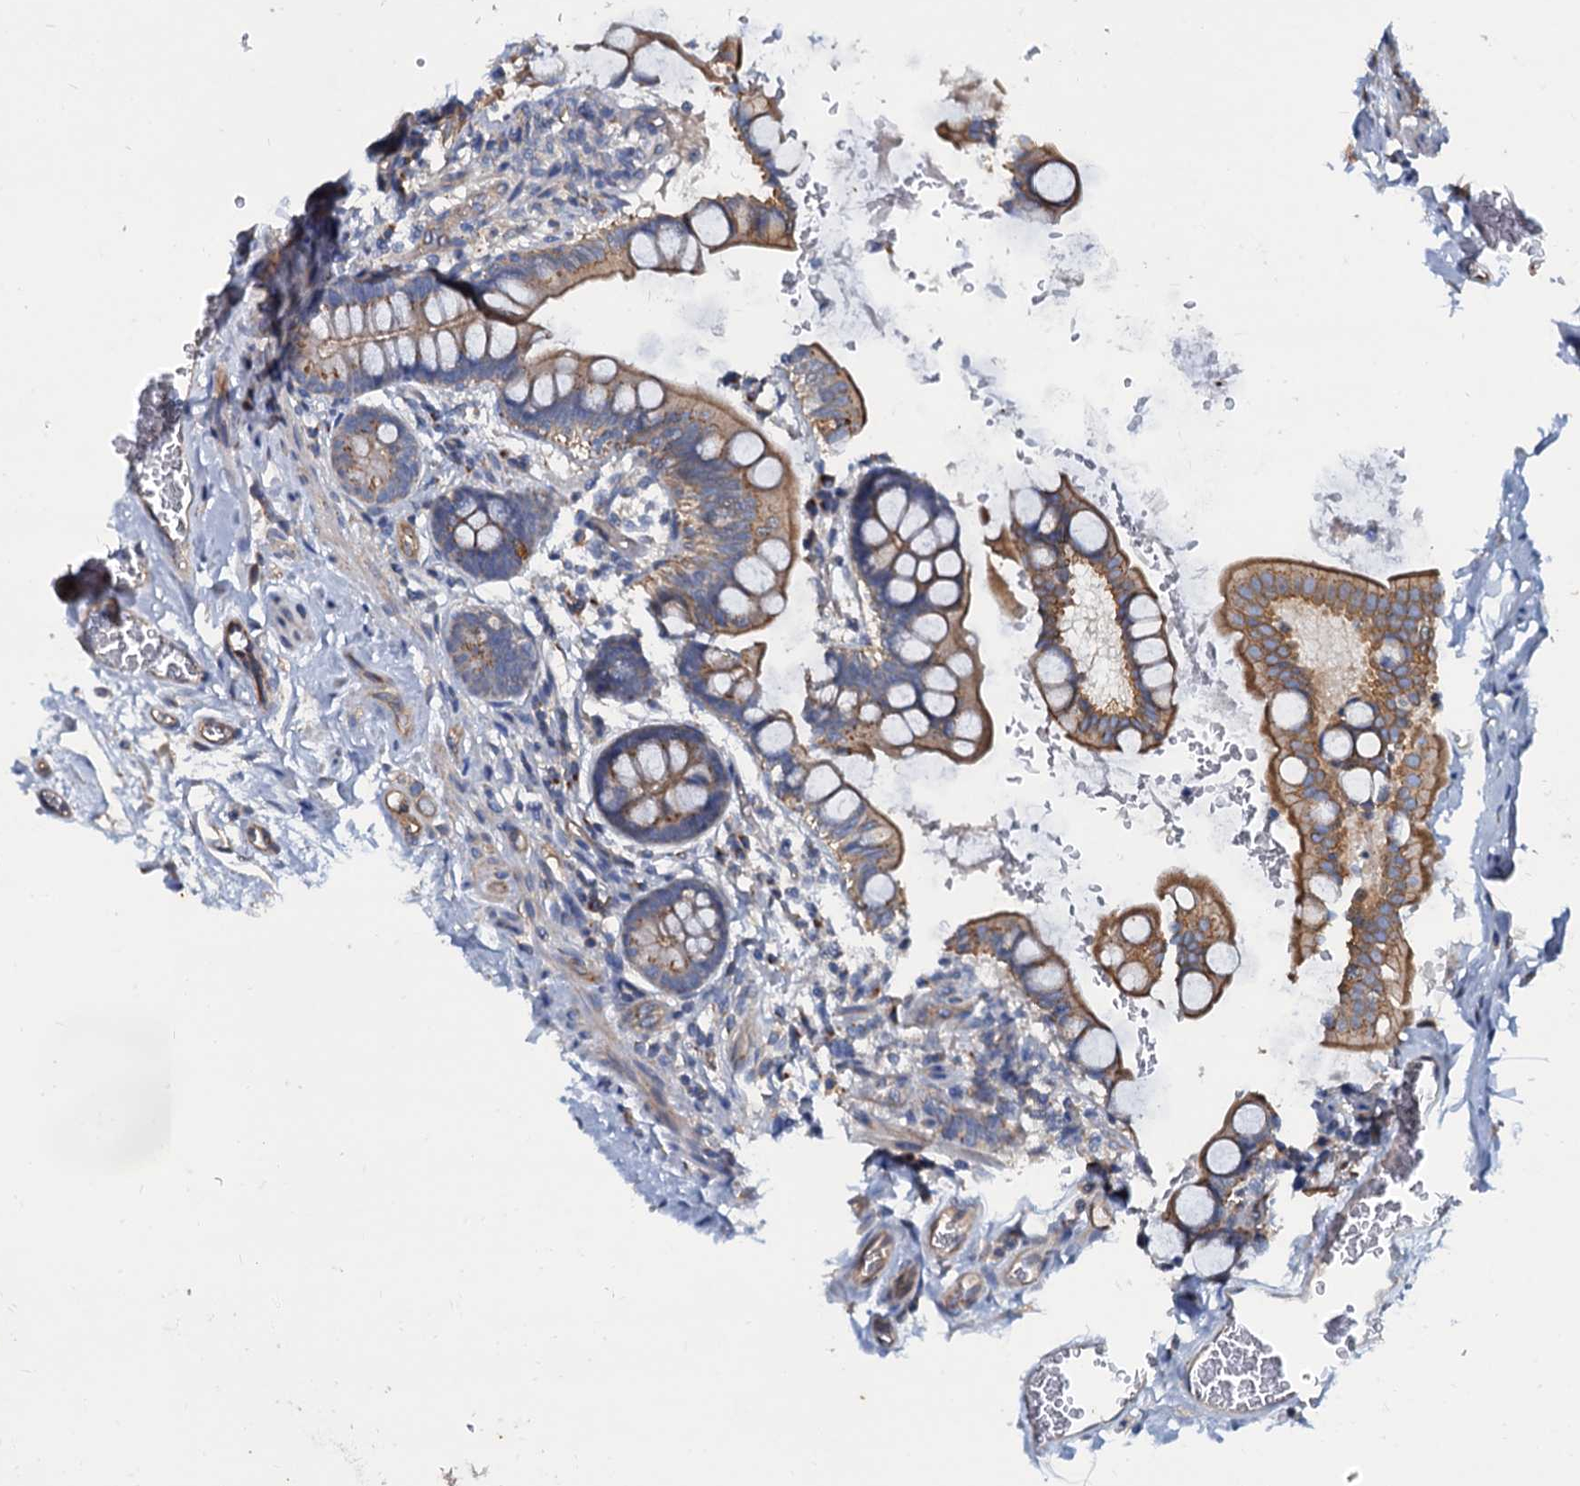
{"staining": {"intensity": "moderate", "quantity": ">75%", "location": "cytoplasmic/membranous"}, "tissue": "small intestine", "cell_type": "Glandular cells", "image_type": "normal", "snomed": [{"axis": "morphology", "description": "Normal tissue, NOS"}, {"axis": "topography", "description": "Small intestine"}], "caption": "DAB (3,3'-diaminobenzidine) immunohistochemical staining of normal human small intestine shows moderate cytoplasmic/membranous protein staining in about >75% of glandular cells. (DAB = brown stain, brightfield microscopy at high magnification).", "gene": "NGRN", "patient": {"sex": "male", "age": 52}}